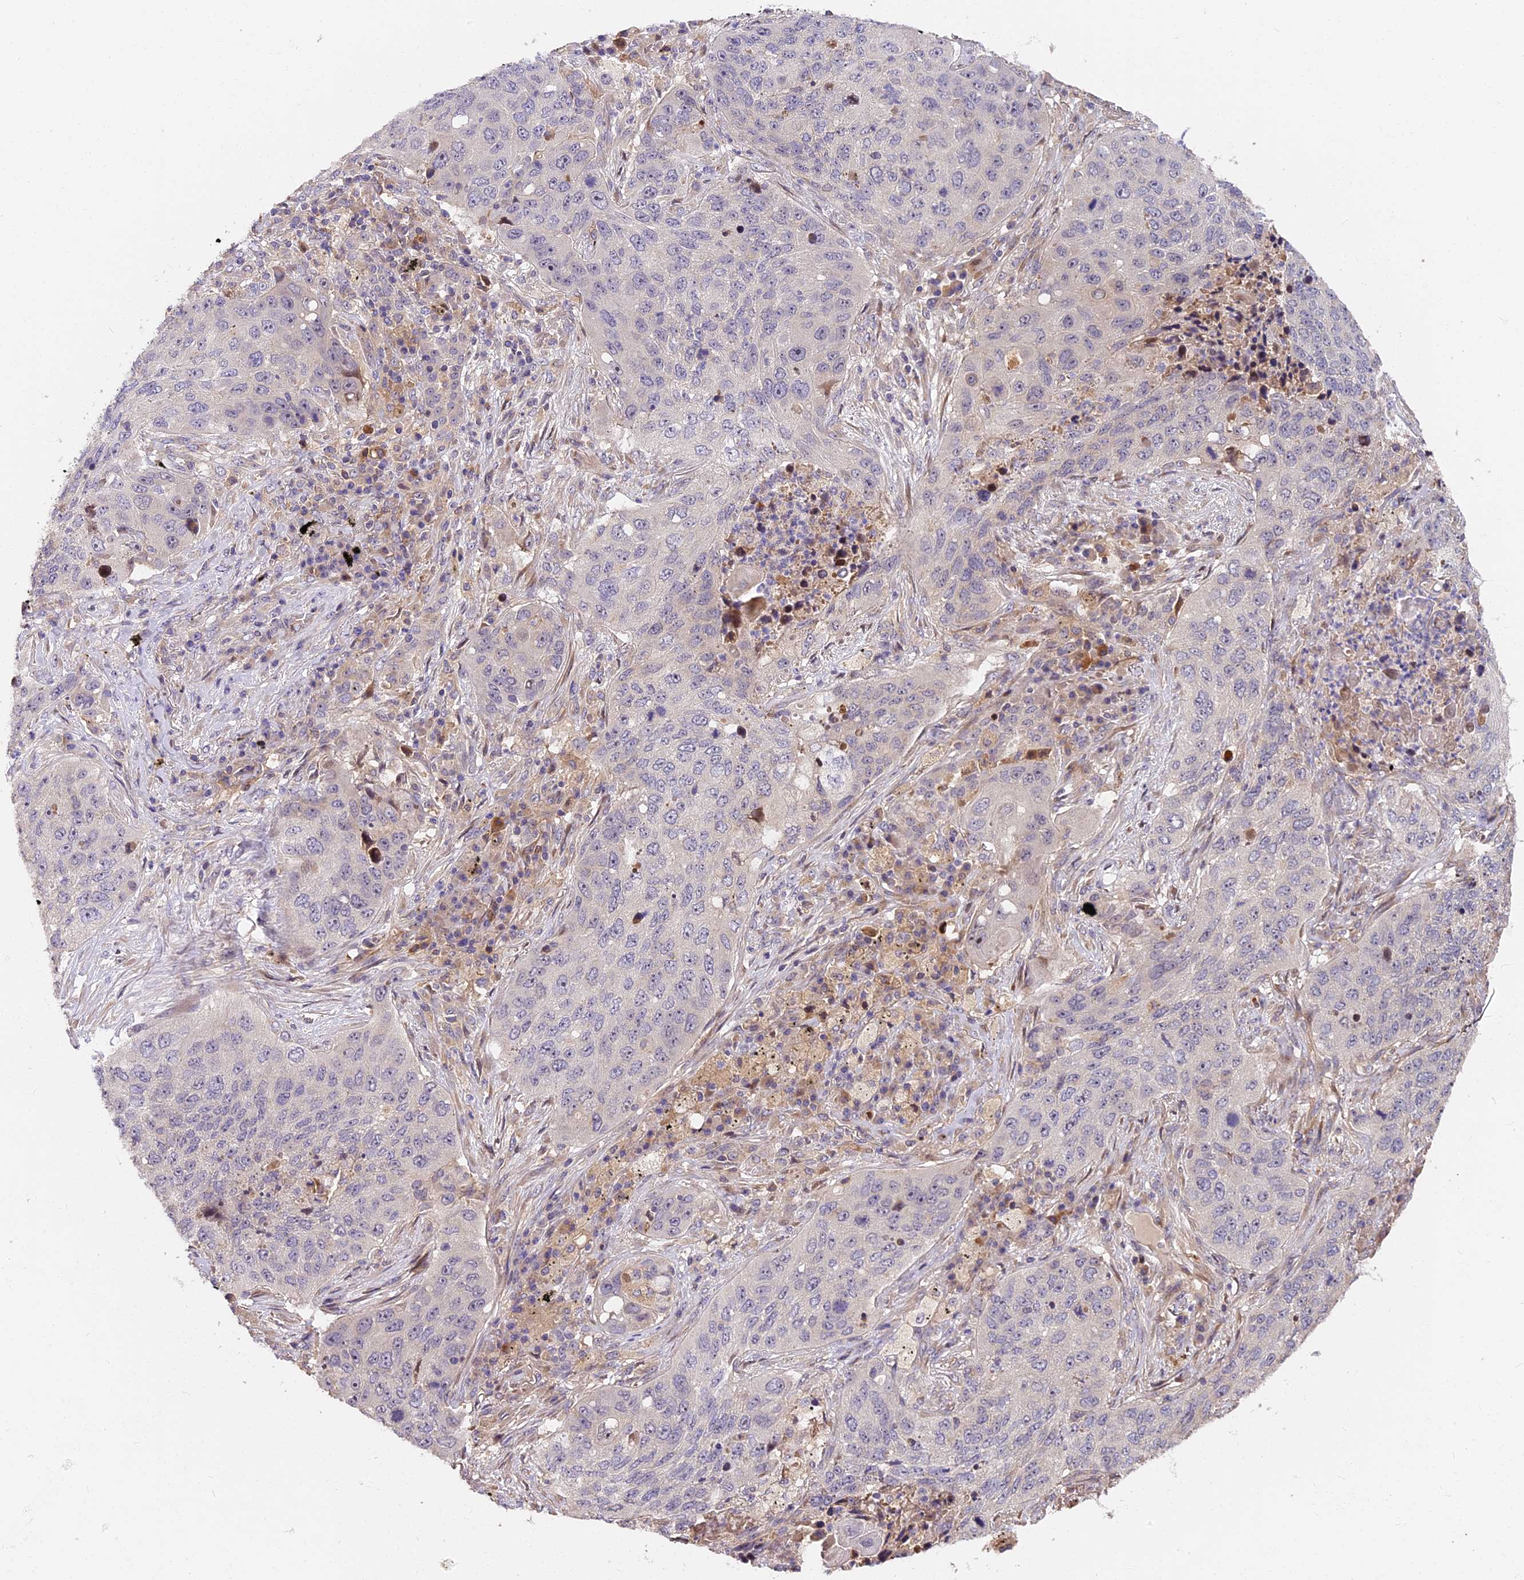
{"staining": {"intensity": "negative", "quantity": "none", "location": "none"}, "tissue": "lung cancer", "cell_type": "Tumor cells", "image_type": "cancer", "snomed": [{"axis": "morphology", "description": "Squamous cell carcinoma, NOS"}, {"axis": "topography", "description": "Lung"}], "caption": "Tumor cells are negative for protein expression in human lung cancer. (Stains: DAB (3,3'-diaminobenzidine) immunohistochemistry with hematoxylin counter stain, Microscopy: brightfield microscopy at high magnification).", "gene": "ARHGAP17", "patient": {"sex": "female", "age": 63}}